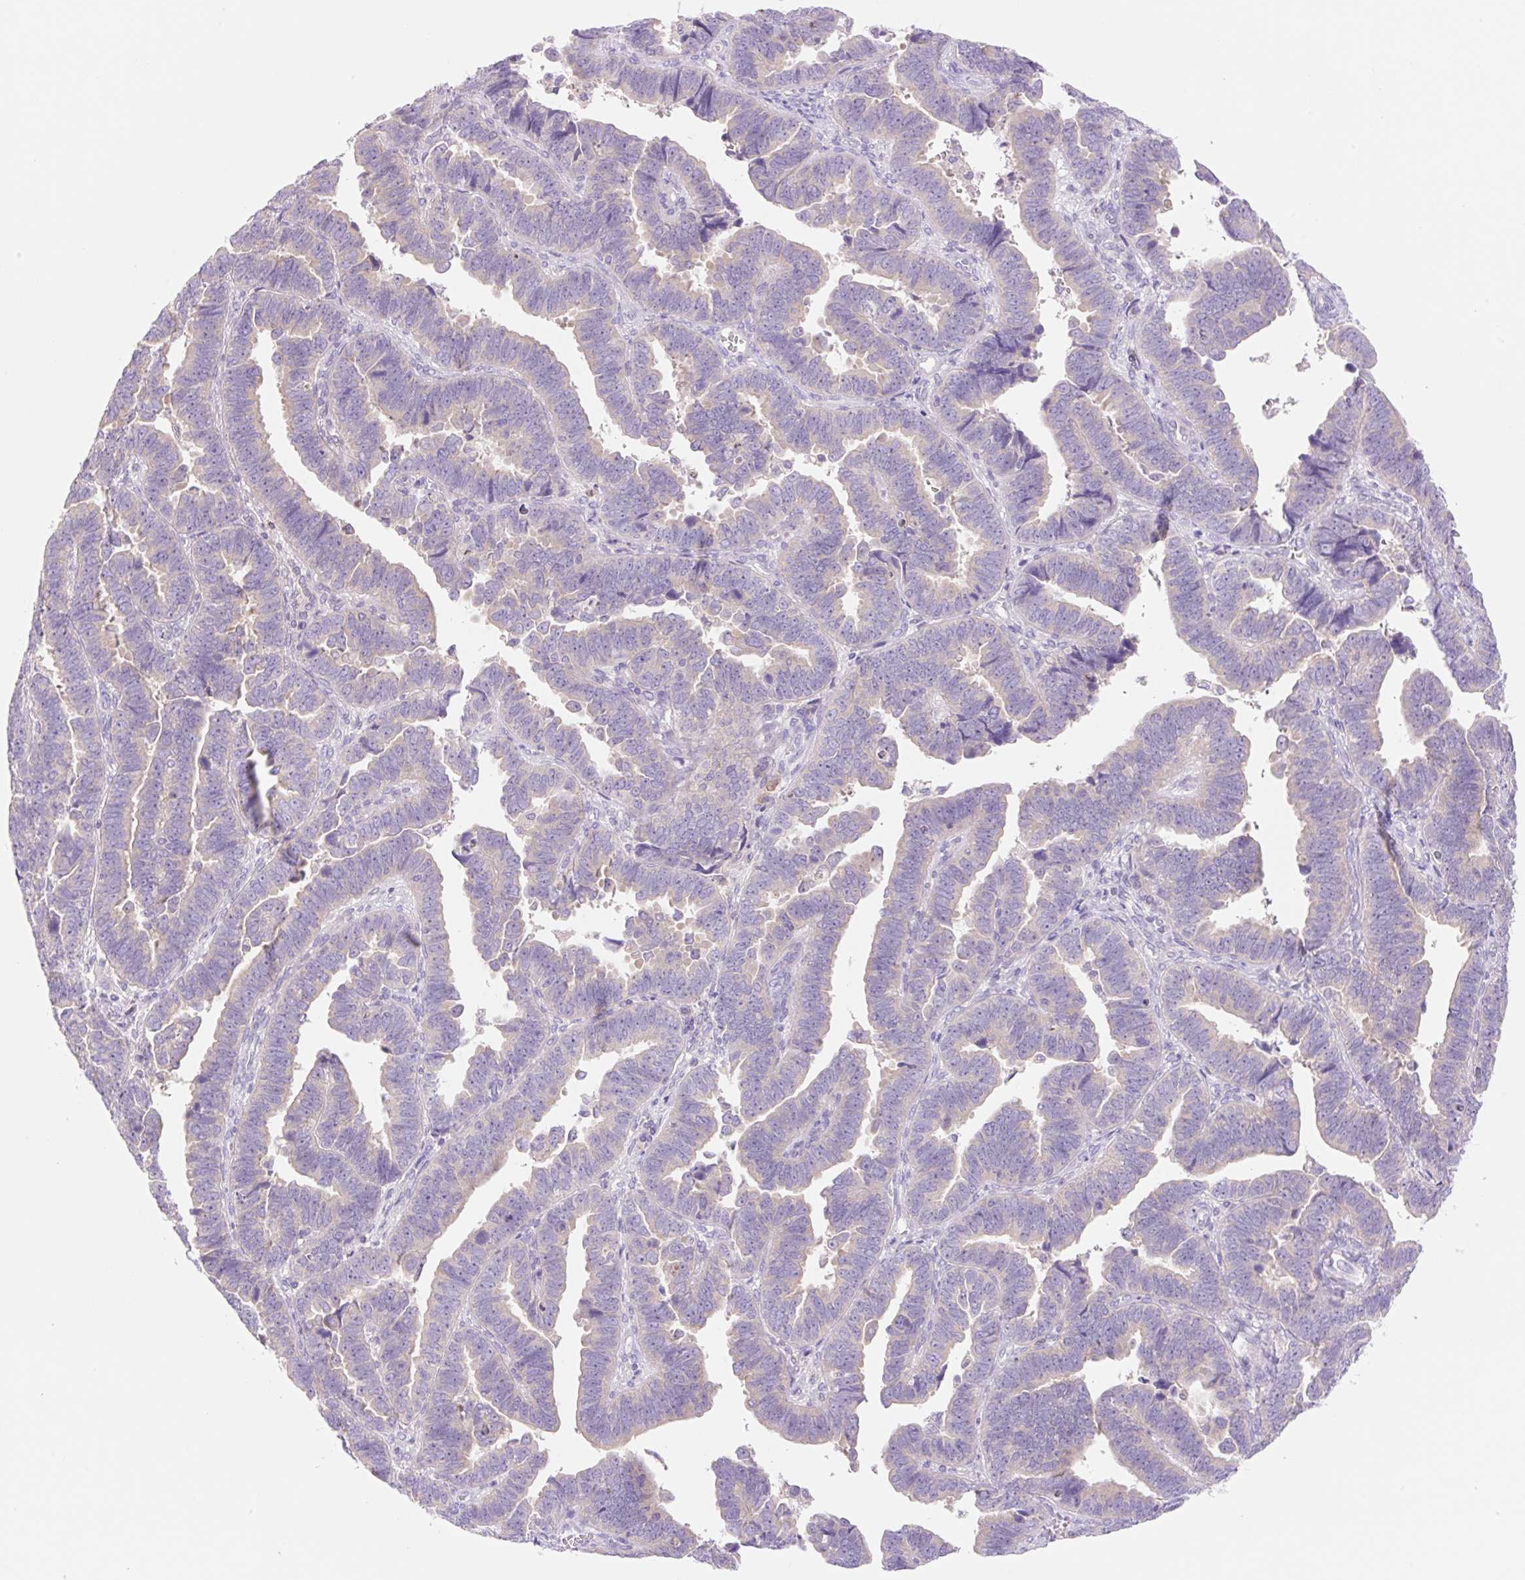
{"staining": {"intensity": "negative", "quantity": "none", "location": "none"}, "tissue": "endometrial cancer", "cell_type": "Tumor cells", "image_type": "cancer", "snomed": [{"axis": "morphology", "description": "Adenocarcinoma, NOS"}, {"axis": "topography", "description": "Endometrium"}], "caption": "An IHC micrograph of adenocarcinoma (endometrial) is shown. There is no staining in tumor cells of adenocarcinoma (endometrial).", "gene": "DENND5A", "patient": {"sex": "female", "age": 75}}